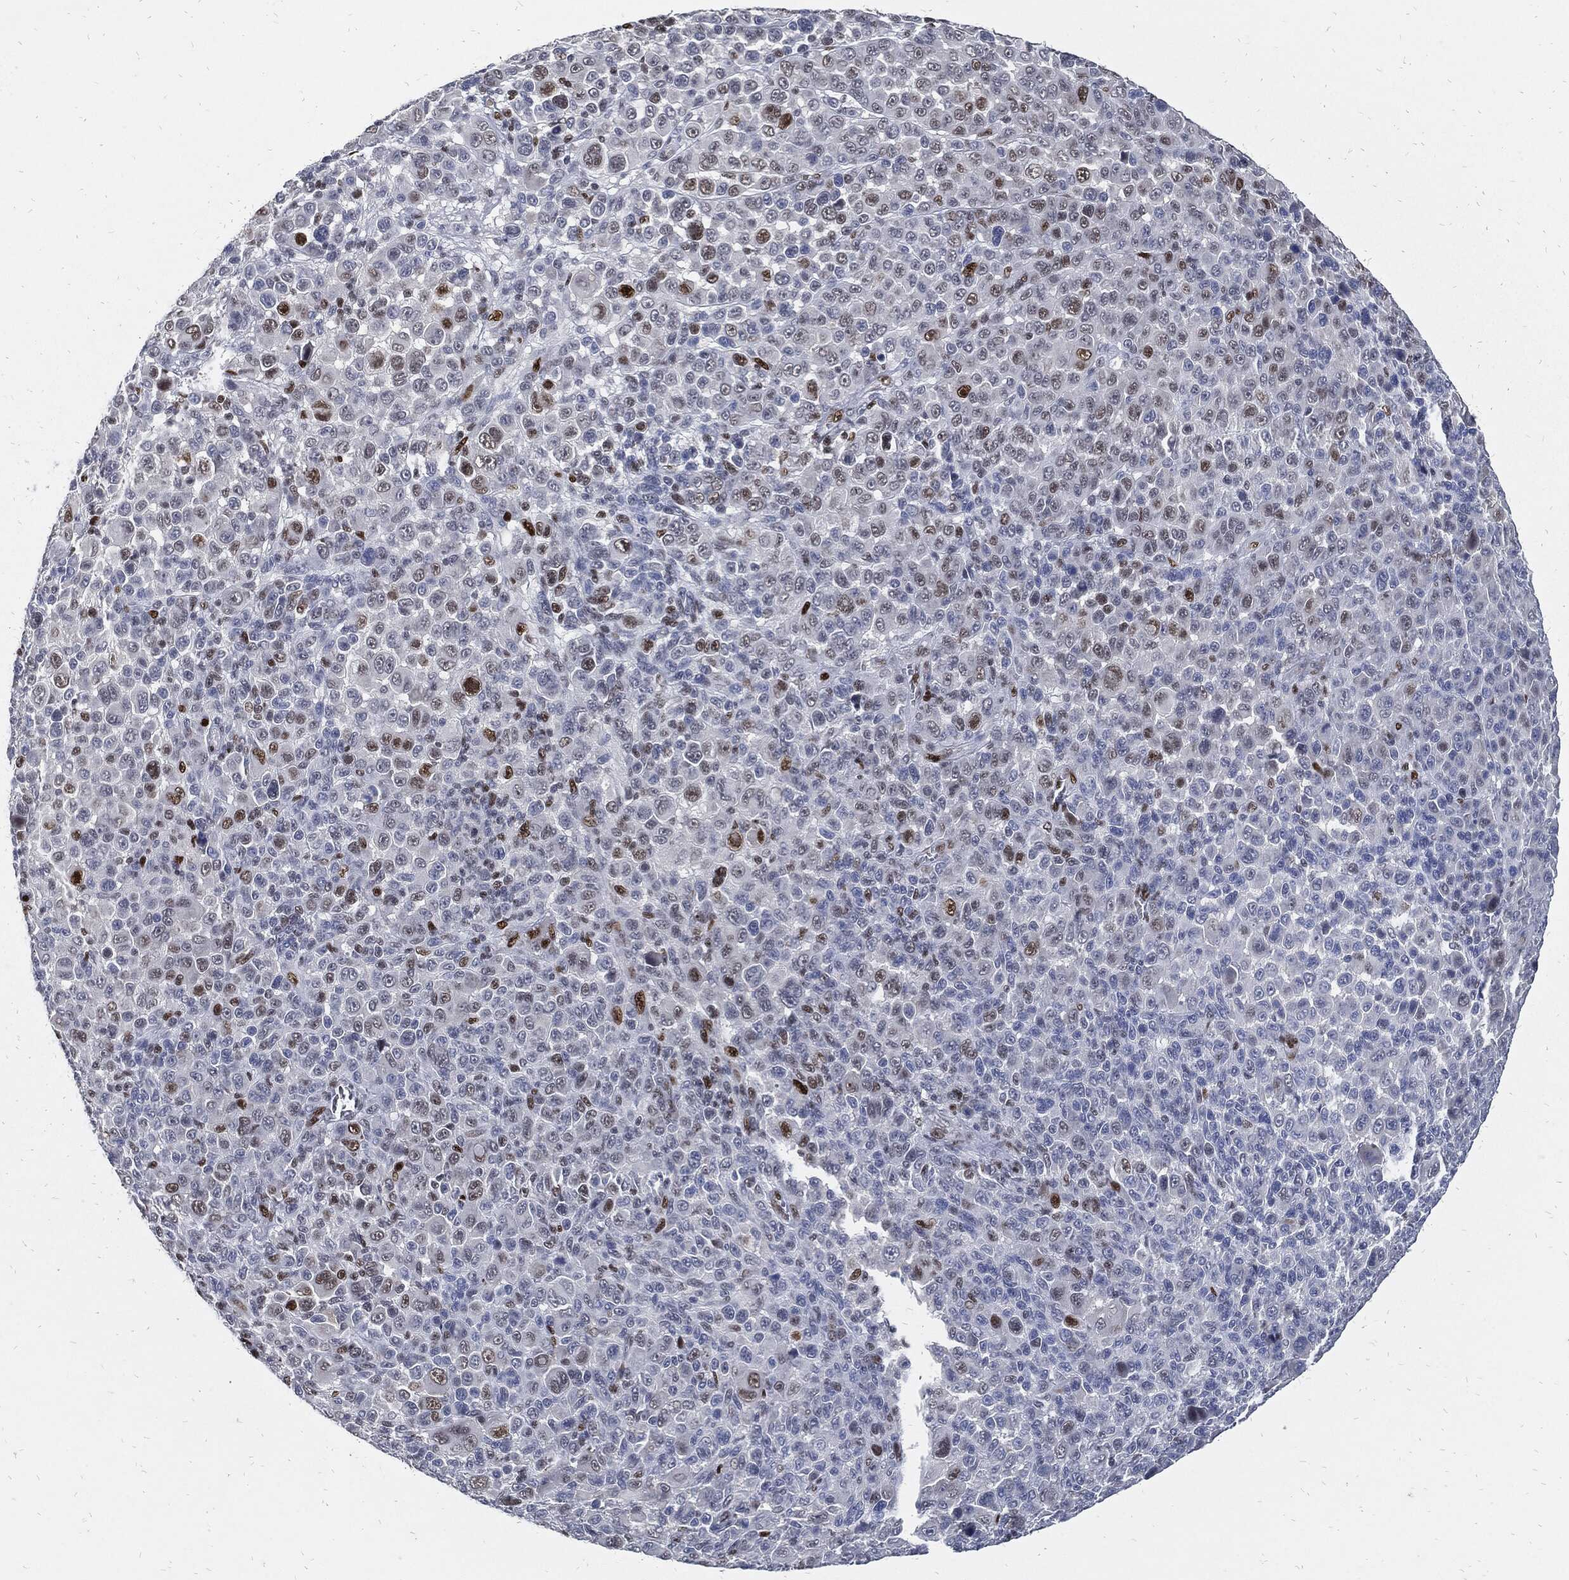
{"staining": {"intensity": "moderate", "quantity": "<25%", "location": "nuclear"}, "tissue": "melanoma", "cell_type": "Tumor cells", "image_type": "cancer", "snomed": [{"axis": "morphology", "description": "Malignant melanoma, NOS"}, {"axis": "topography", "description": "Skin"}], "caption": "DAB (3,3'-diaminobenzidine) immunohistochemical staining of malignant melanoma demonstrates moderate nuclear protein expression in about <25% of tumor cells. (IHC, brightfield microscopy, high magnification).", "gene": "JUN", "patient": {"sex": "female", "age": 57}}